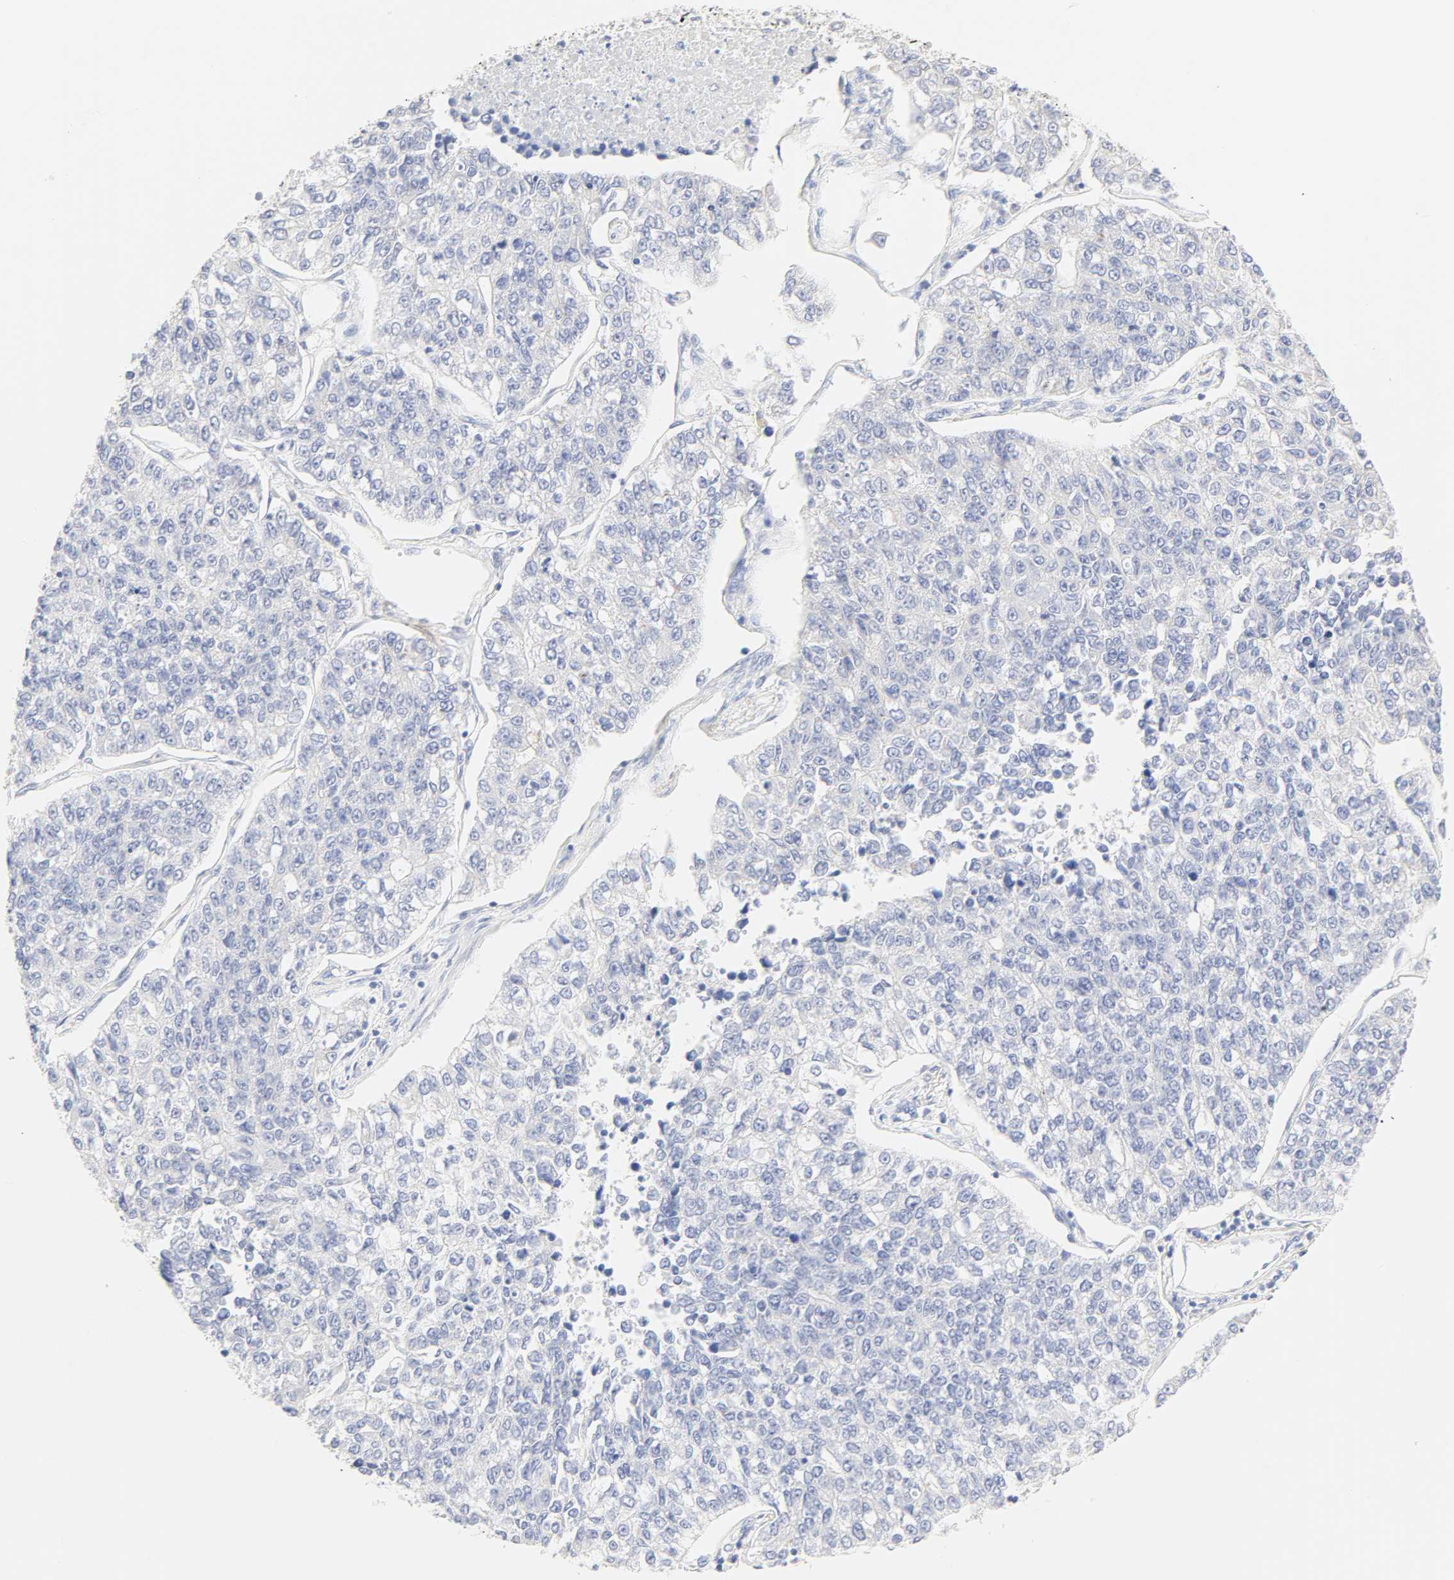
{"staining": {"intensity": "negative", "quantity": "none", "location": "none"}, "tissue": "lung cancer", "cell_type": "Tumor cells", "image_type": "cancer", "snomed": [{"axis": "morphology", "description": "Adenocarcinoma, NOS"}, {"axis": "topography", "description": "Lung"}], "caption": "DAB immunohistochemical staining of lung adenocarcinoma reveals no significant positivity in tumor cells. (DAB immunohistochemistry, high magnification).", "gene": "SLCO1B3", "patient": {"sex": "male", "age": 49}}